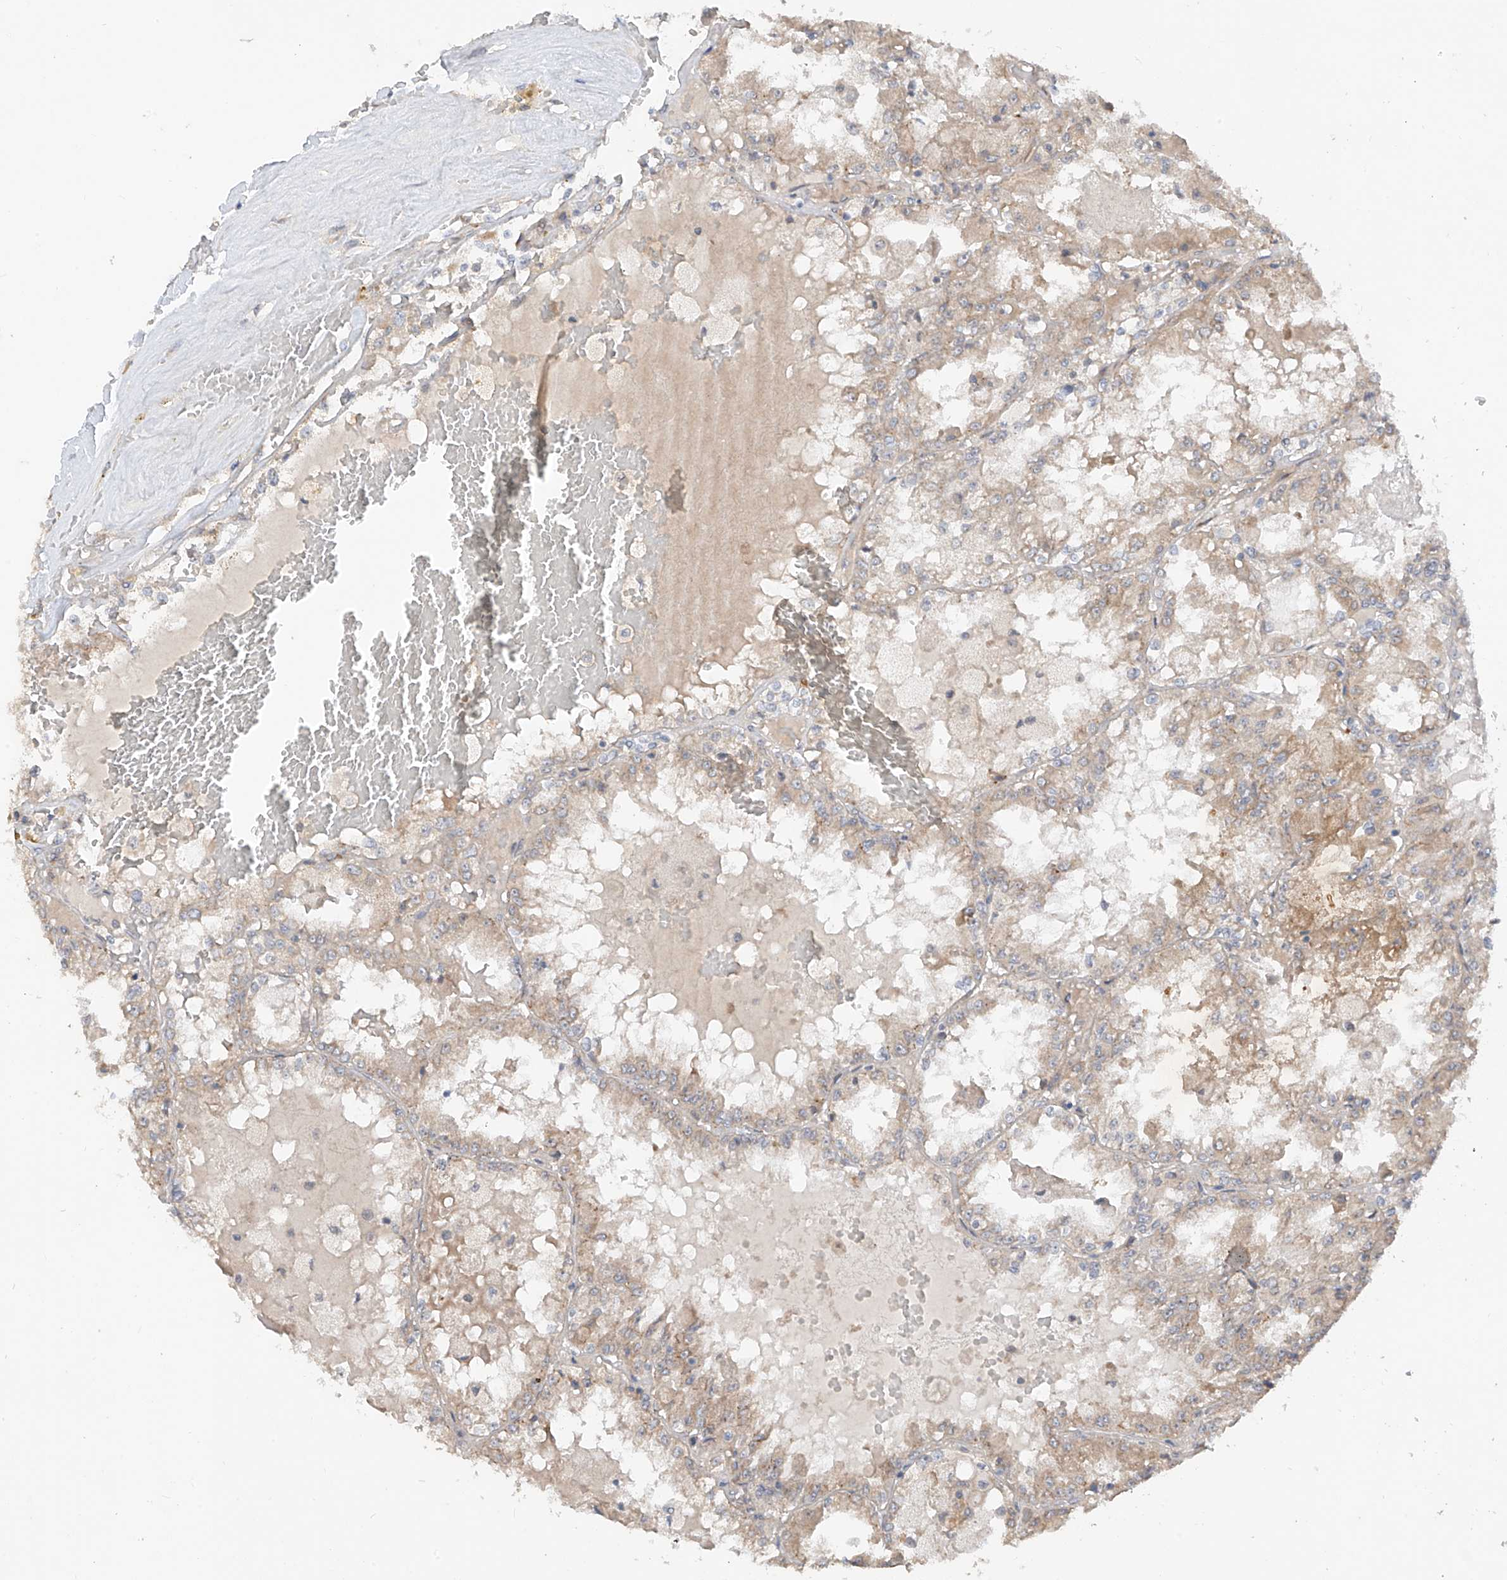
{"staining": {"intensity": "weak", "quantity": "25%-75%", "location": "cytoplasmic/membranous"}, "tissue": "renal cancer", "cell_type": "Tumor cells", "image_type": "cancer", "snomed": [{"axis": "morphology", "description": "Adenocarcinoma, NOS"}, {"axis": "topography", "description": "Kidney"}], "caption": "IHC (DAB) staining of renal cancer exhibits weak cytoplasmic/membranous protein expression in approximately 25%-75% of tumor cells.", "gene": "MTUS2", "patient": {"sex": "female", "age": 56}}